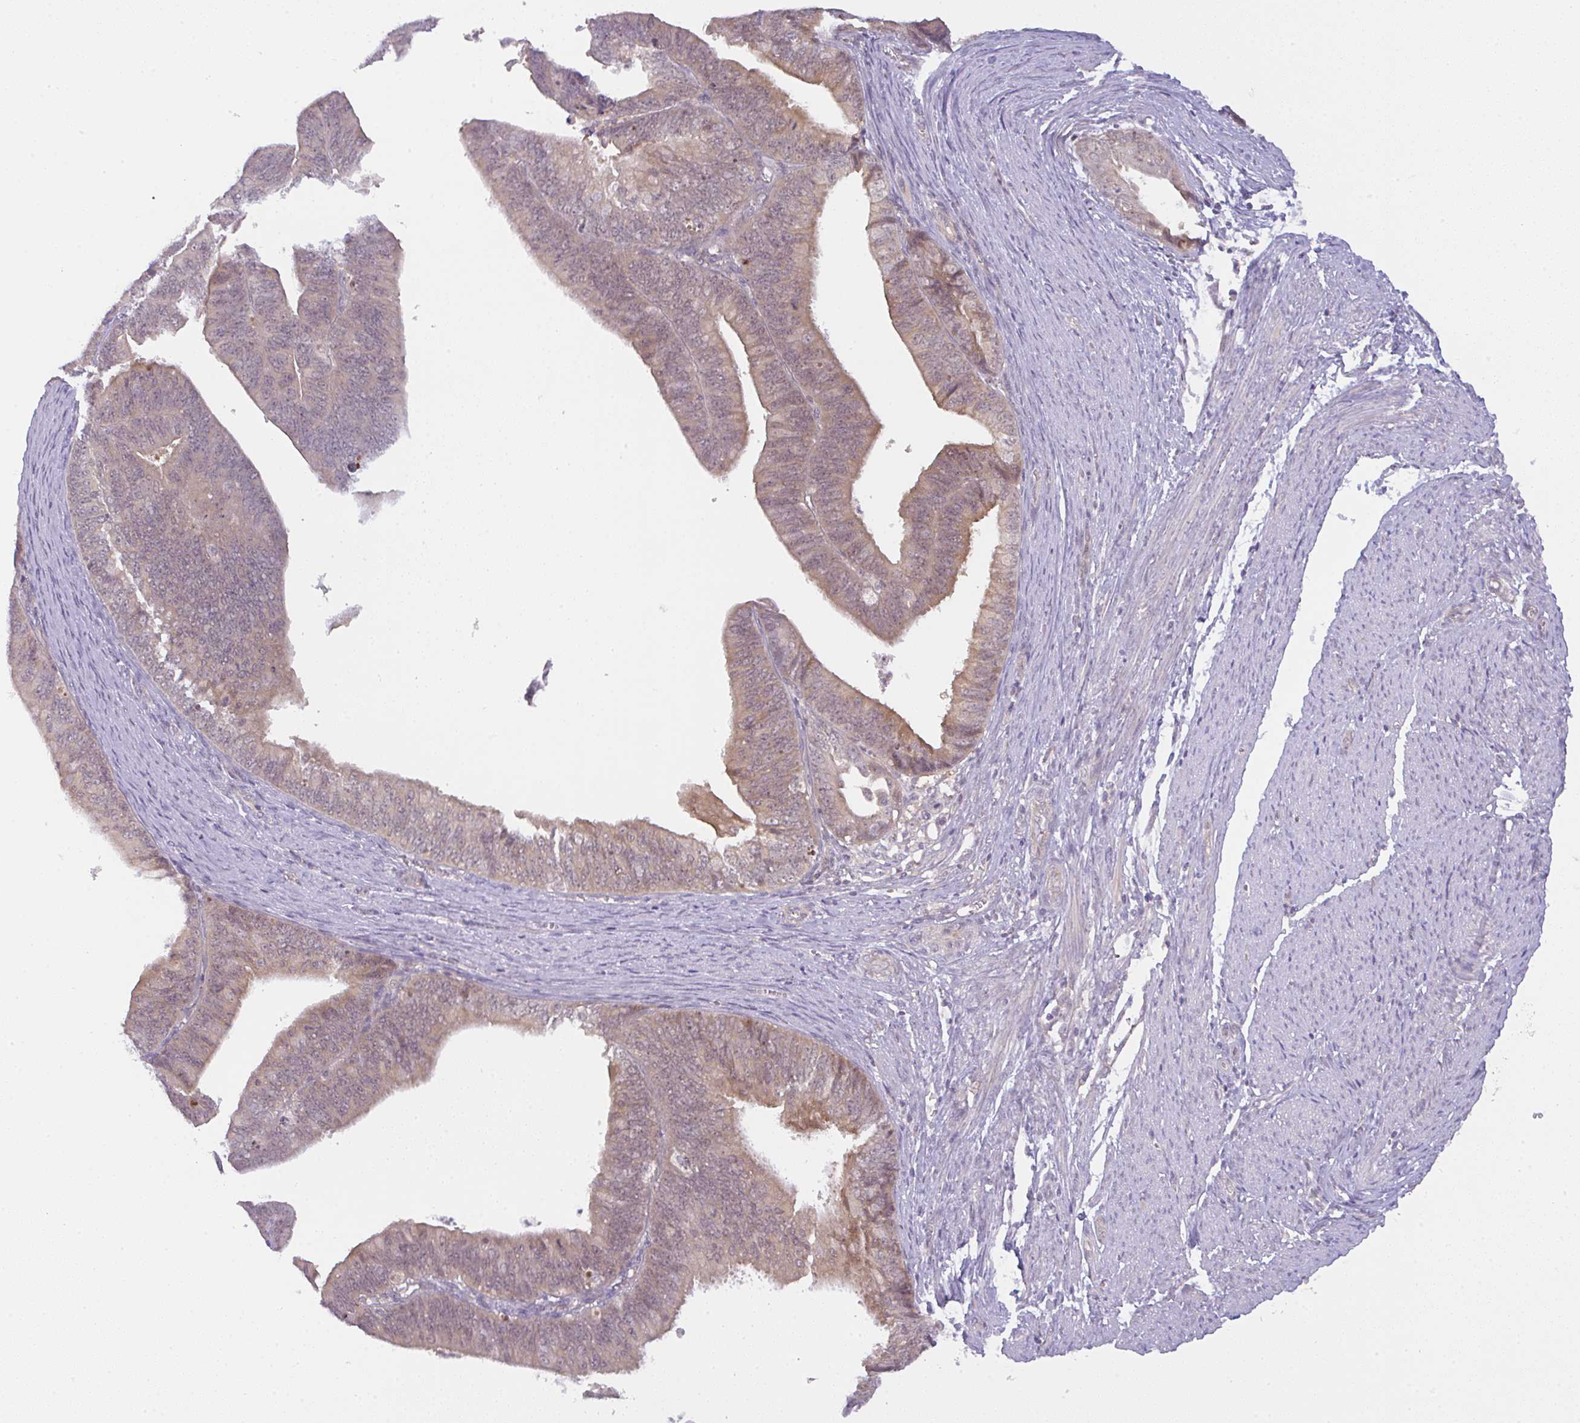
{"staining": {"intensity": "weak", "quantity": "25%-75%", "location": "cytoplasmic/membranous"}, "tissue": "endometrial cancer", "cell_type": "Tumor cells", "image_type": "cancer", "snomed": [{"axis": "morphology", "description": "Adenocarcinoma, NOS"}, {"axis": "topography", "description": "Endometrium"}], "caption": "DAB immunohistochemical staining of endometrial cancer (adenocarcinoma) demonstrates weak cytoplasmic/membranous protein staining in about 25%-75% of tumor cells.", "gene": "CSE1L", "patient": {"sex": "female", "age": 73}}